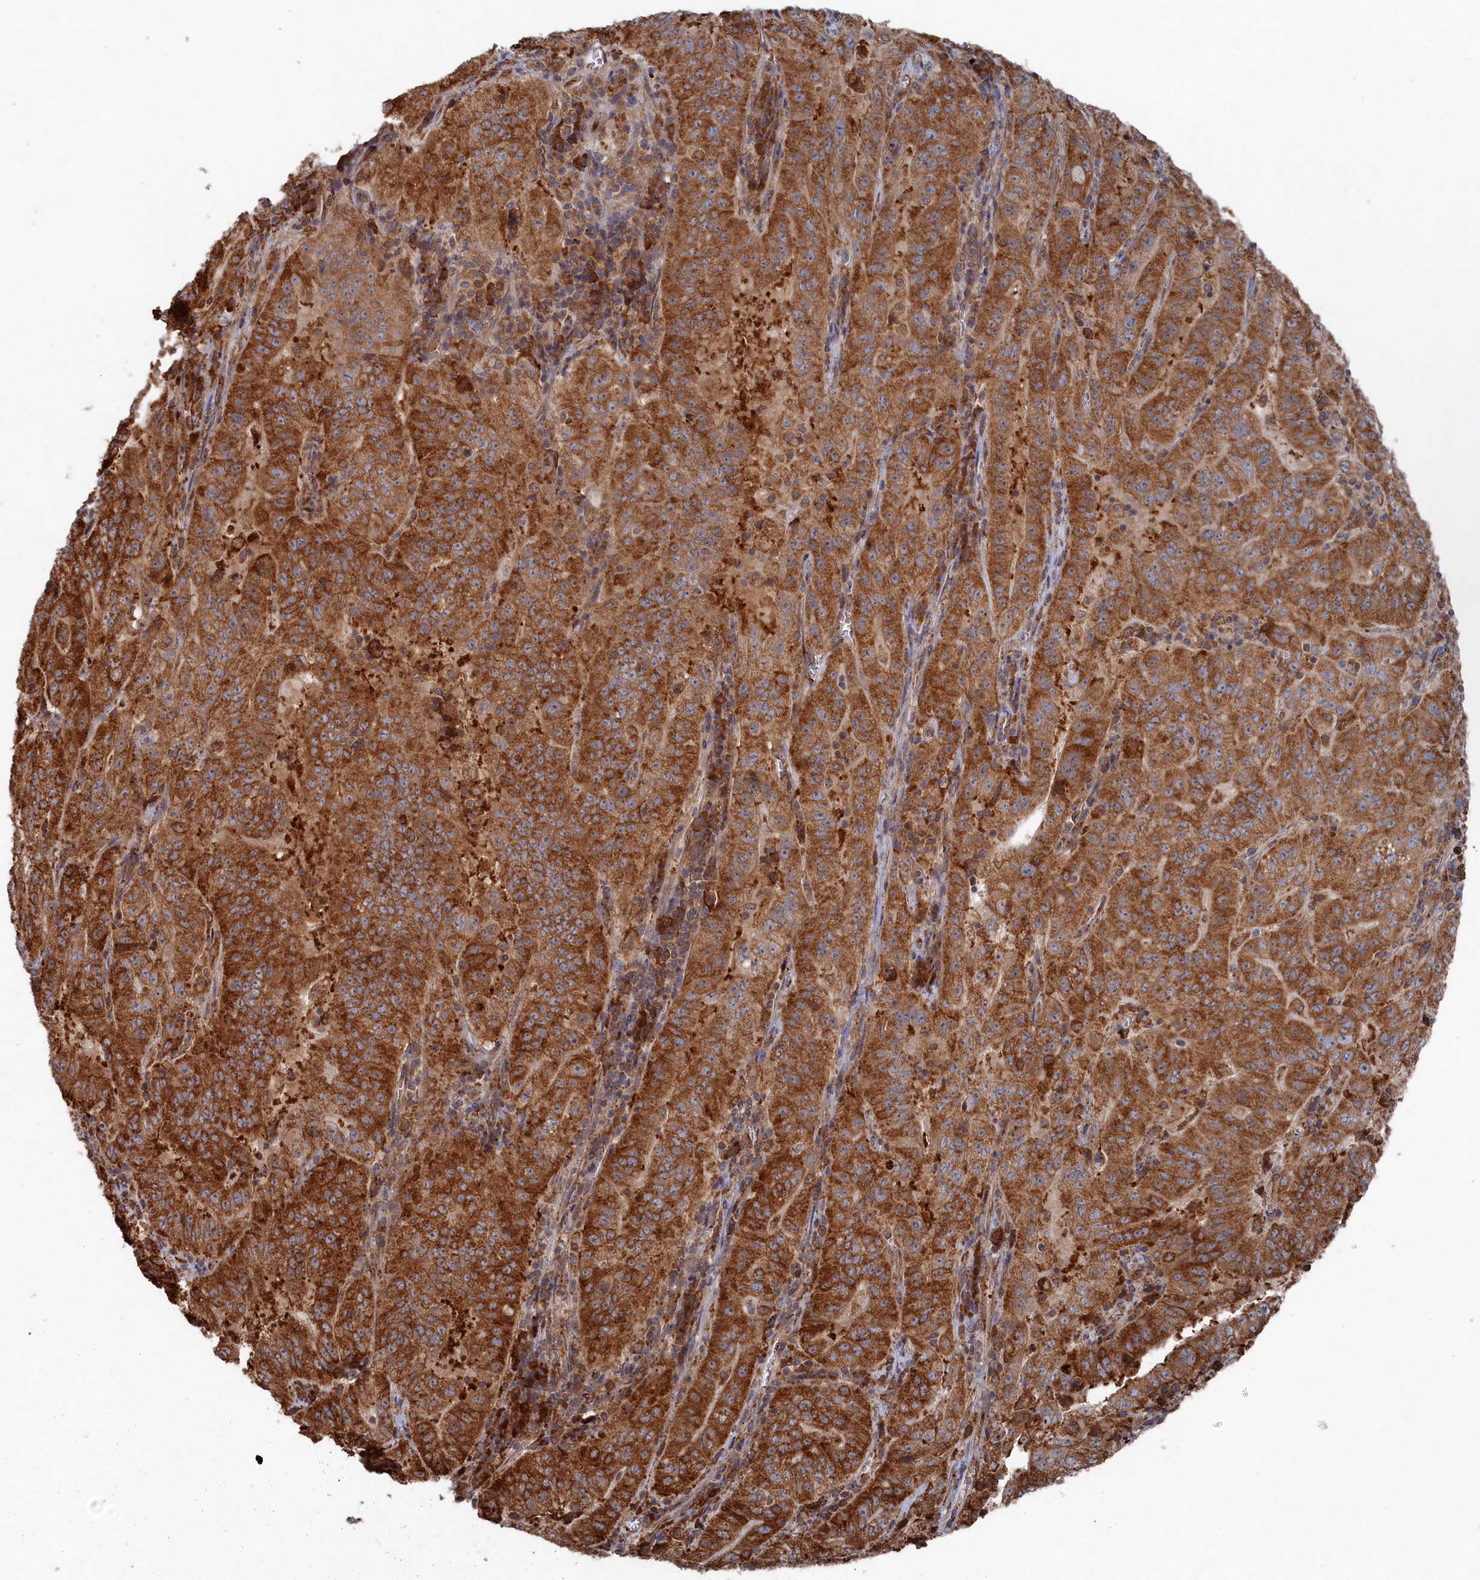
{"staining": {"intensity": "strong", "quantity": ">75%", "location": "cytoplasmic/membranous"}, "tissue": "pancreatic cancer", "cell_type": "Tumor cells", "image_type": "cancer", "snomed": [{"axis": "morphology", "description": "Adenocarcinoma, NOS"}, {"axis": "topography", "description": "Pancreas"}], "caption": "DAB immunohistochemical staining of pancreatic cancer (adenocarcinoma) exhibits strong cytoplasmic/membranous protein expression in about >75% of tumor cells. (DAB (3,3'-diaminobenzidine) IHC with brightfield microscopy, high magnification).", "gene": "BPIFB6", "patient": {"sex": "male", "age": 63}}